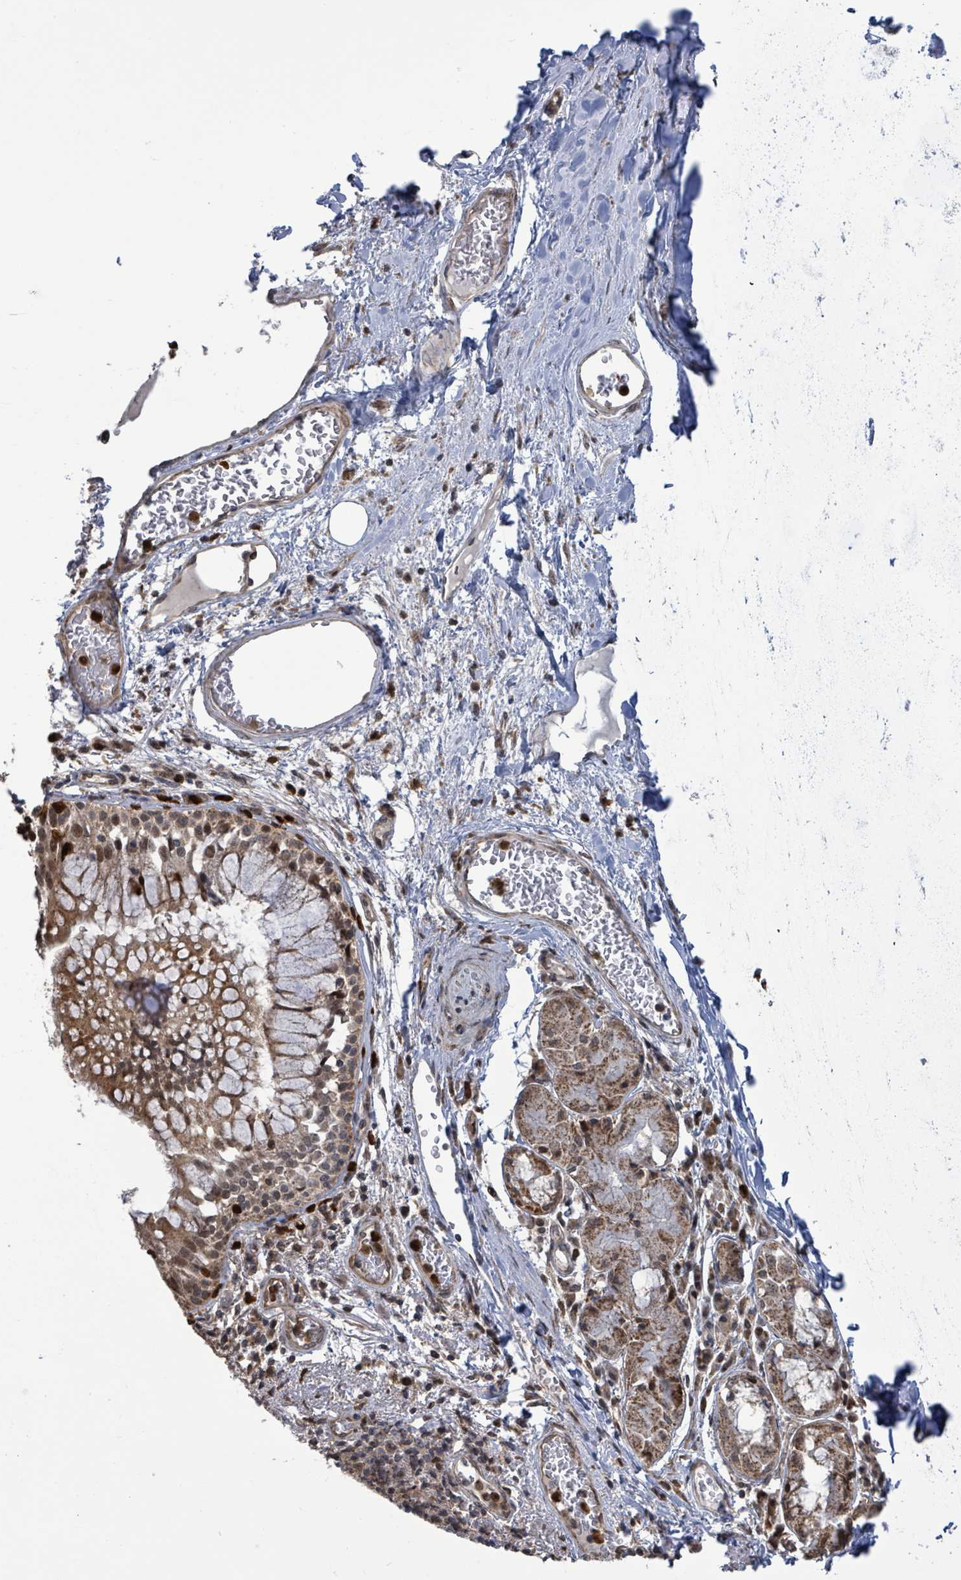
{"staining": {"intensity": "moderate", "quantity": "25%-75%", "location": "cytoplasmic/membranous,nuclear"}, "tissue": "bronchus", "cell_type": "Respiratory epithelial cells", "image_type": "normal", "snomed": [{"axis": "morphology", "description": "Normal tissue, NOS"}, {"axis": "topography", "description": "Cartilage tissue"}, {"axis": "topography", "description": "Bronchus"}], "caption": "This is a photomicrograph of IHC staining of unremarkable bronchus, which shows moderate staining in the cytoplasmic/membranous,nuclear of respiratory epithelial cells.", "gene": "COQ6", "patient": {"sex": "male", "age": 63}}